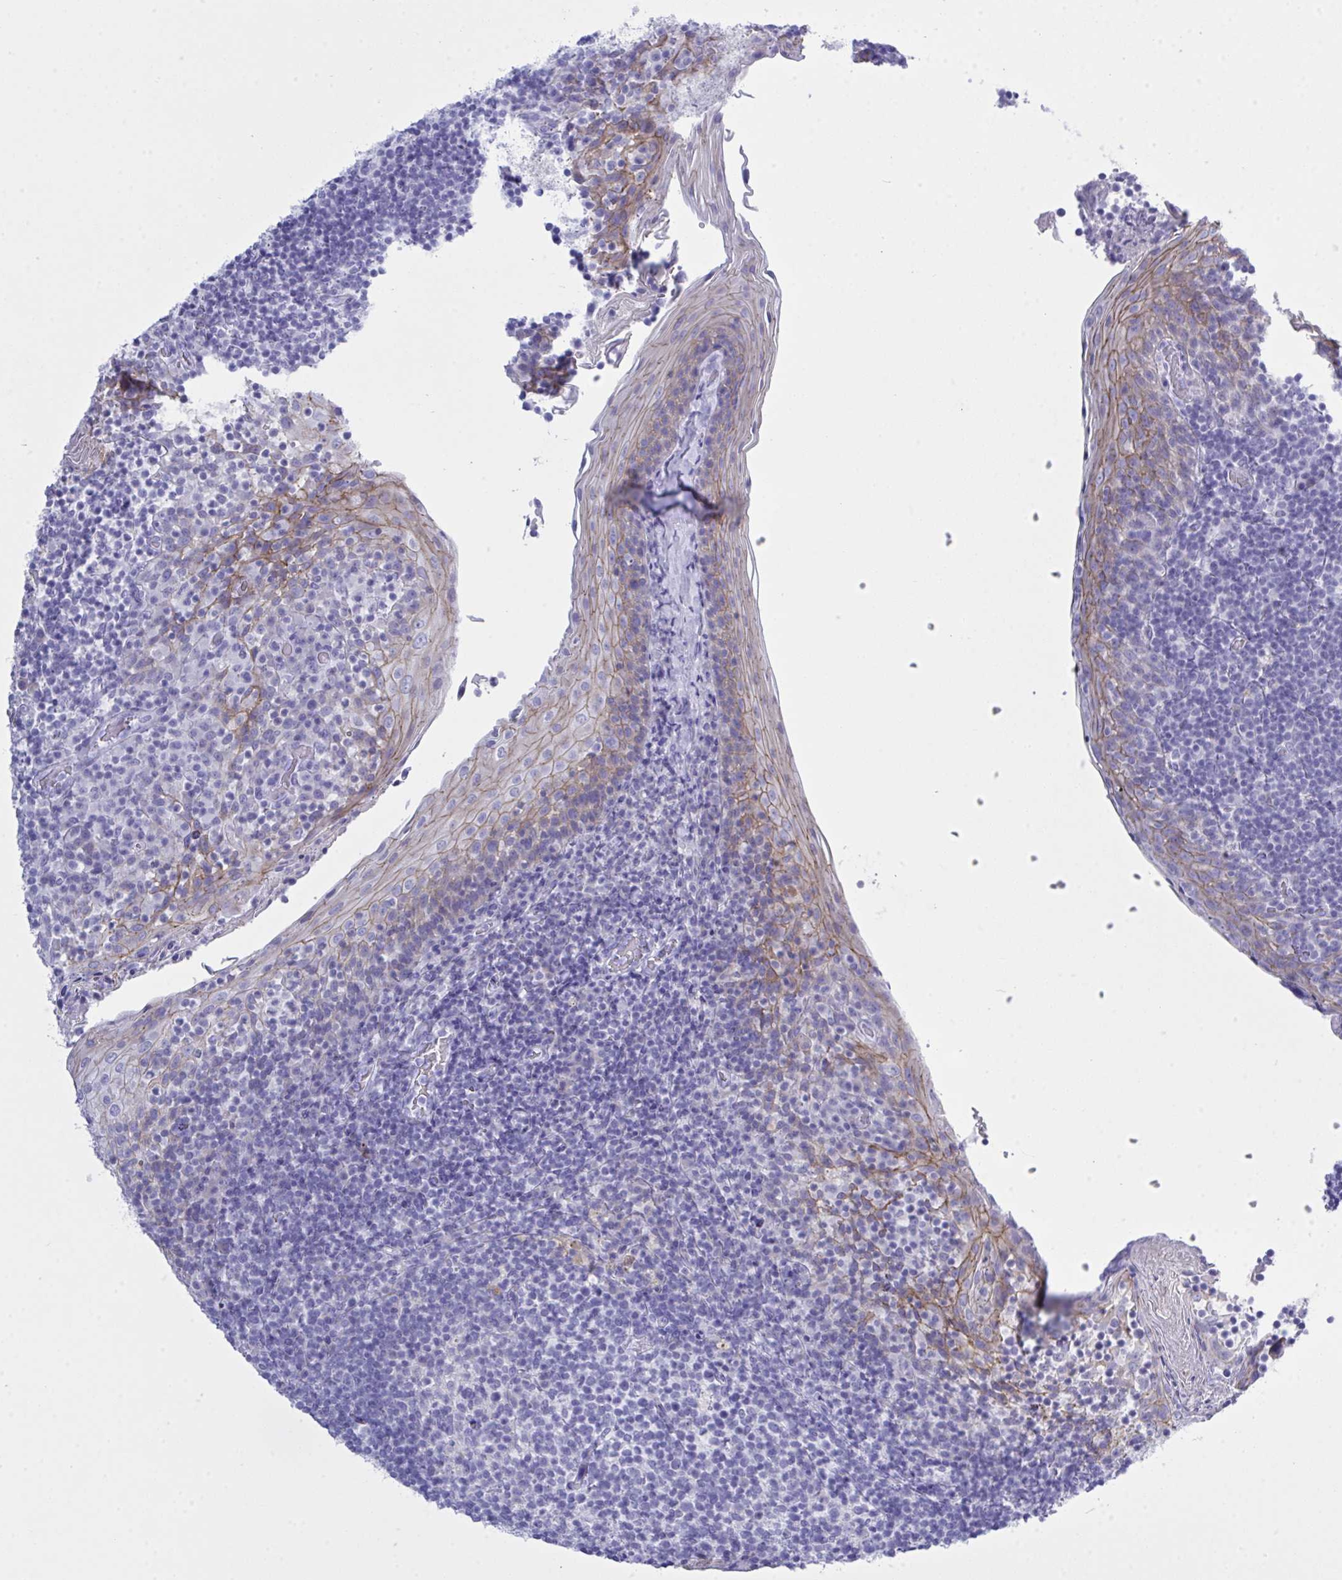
{"staining": {"intensity": "negative", "quantity": "none", "location": "none"}, "tissue": "tonsil", "cell_type": "Germinal center cells", "image_type": "normal", "snomed": [{"axis": "morphology", "description": "Normal tissue, NOS"}, {"axis": "topography", "description": "Tonsil"}], "caption": "DAB (3,3'-diaminobenzidine) immunohistochemical staining of benign human tonsil reveals no significant staining in germinal center cells.", "gene": "GLB1L2", "patient": {"sex": "female", "age": 10}}